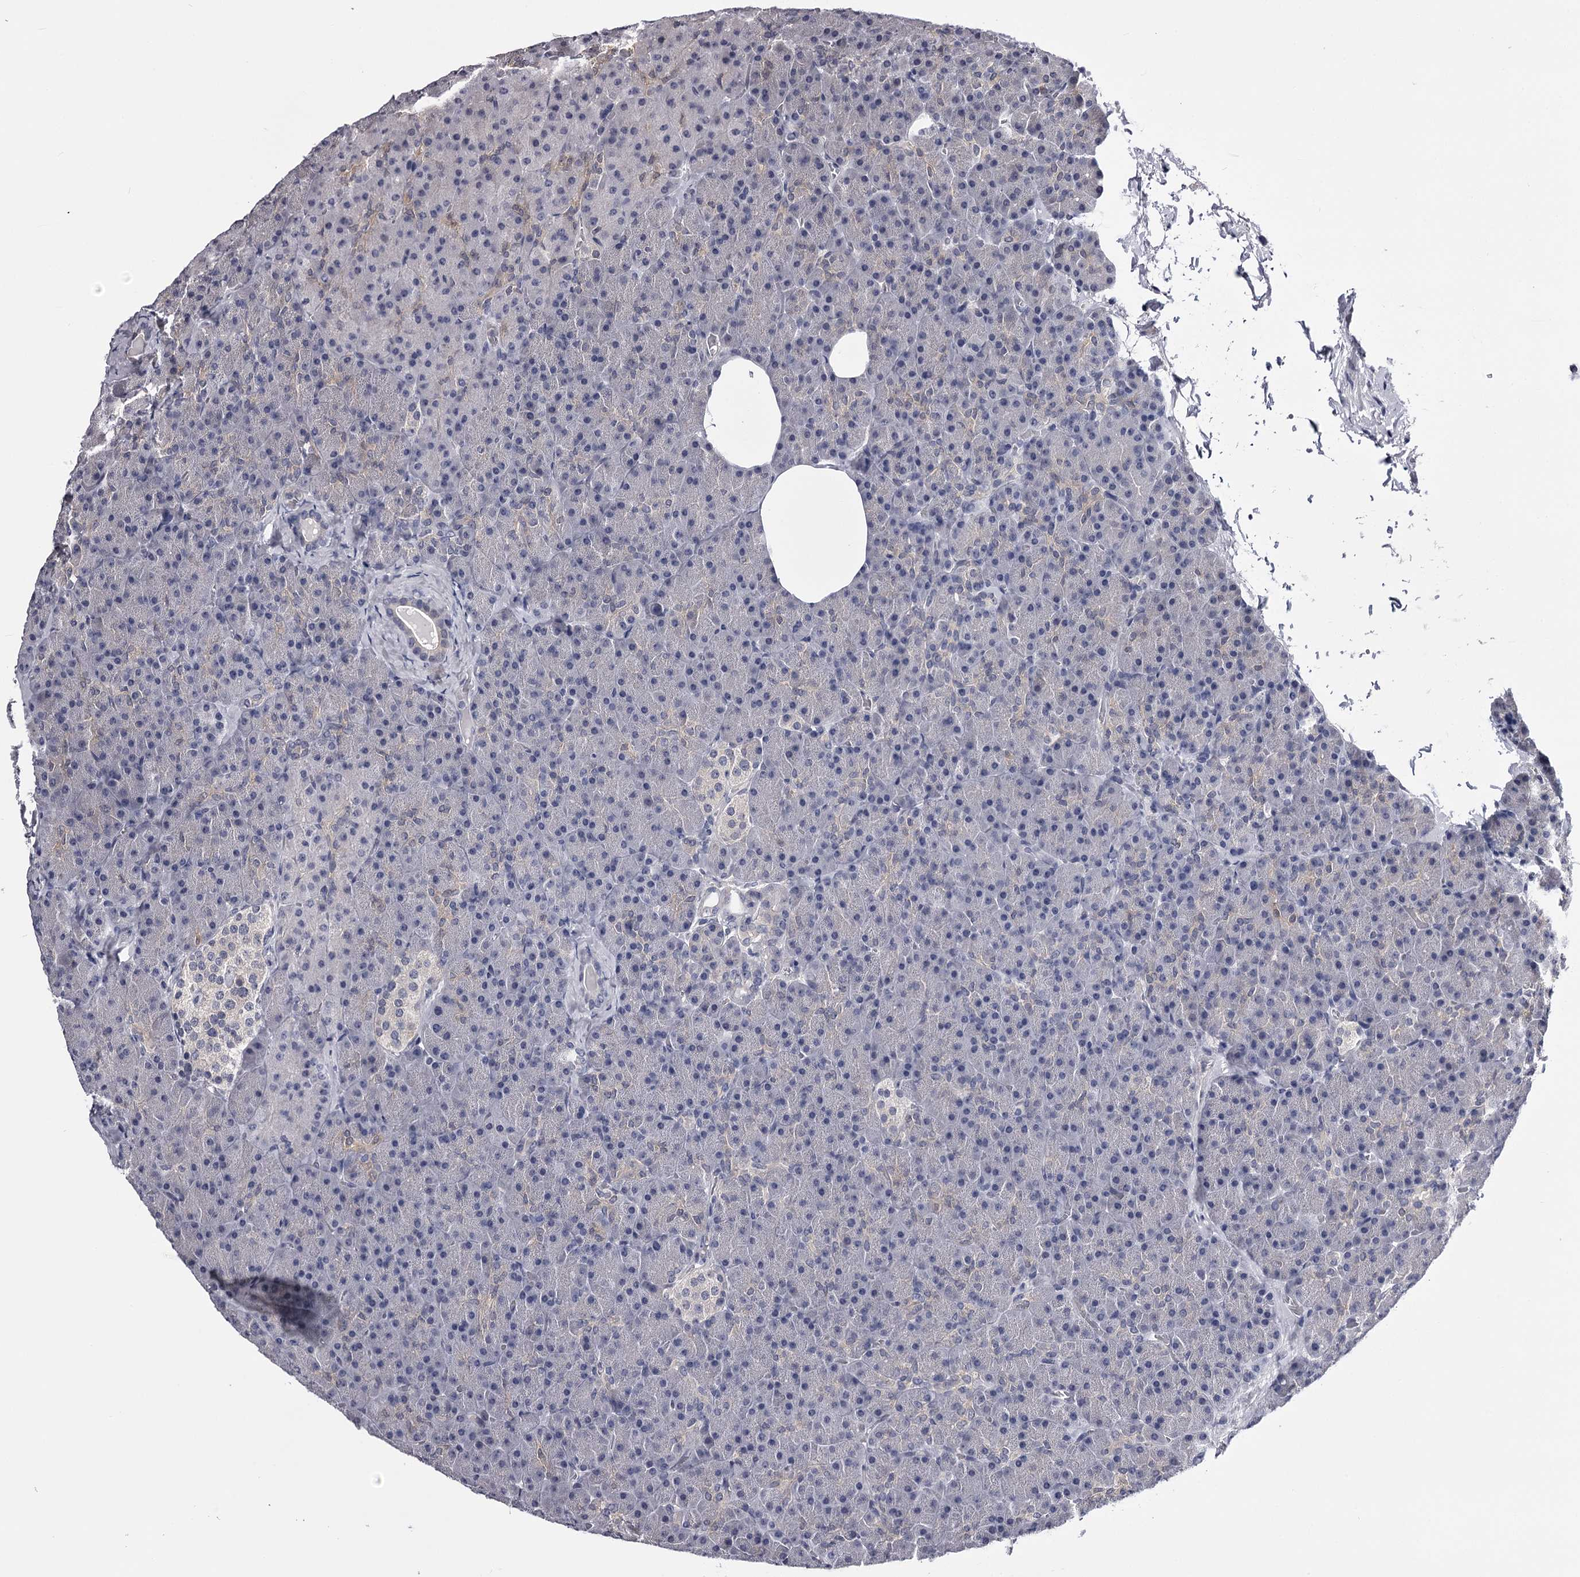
{"staining": {"intensity": "negative", "quantity": "none", "location": "none"}, "tissue": "pancreas", "cell_type": "Exocrine glandular cells", "image_type": "normal", "snomed": [{"axis": "morphology", "description": "Normal tissue, NOS"}, {"axis": "morphology", "description": "Carcinoid, malignant, NOS"}, {"axis": "topography", "description": "Pancreas"}], "caption": "There is no significant expression in exocrine glandular cells of pancreas. (DAB (3,3'-diaminobenzidine) immunohistochemistry (IHC), high magnification).", "gene": "GSTO1", "patient": {"sex": "female", "age": 35}}